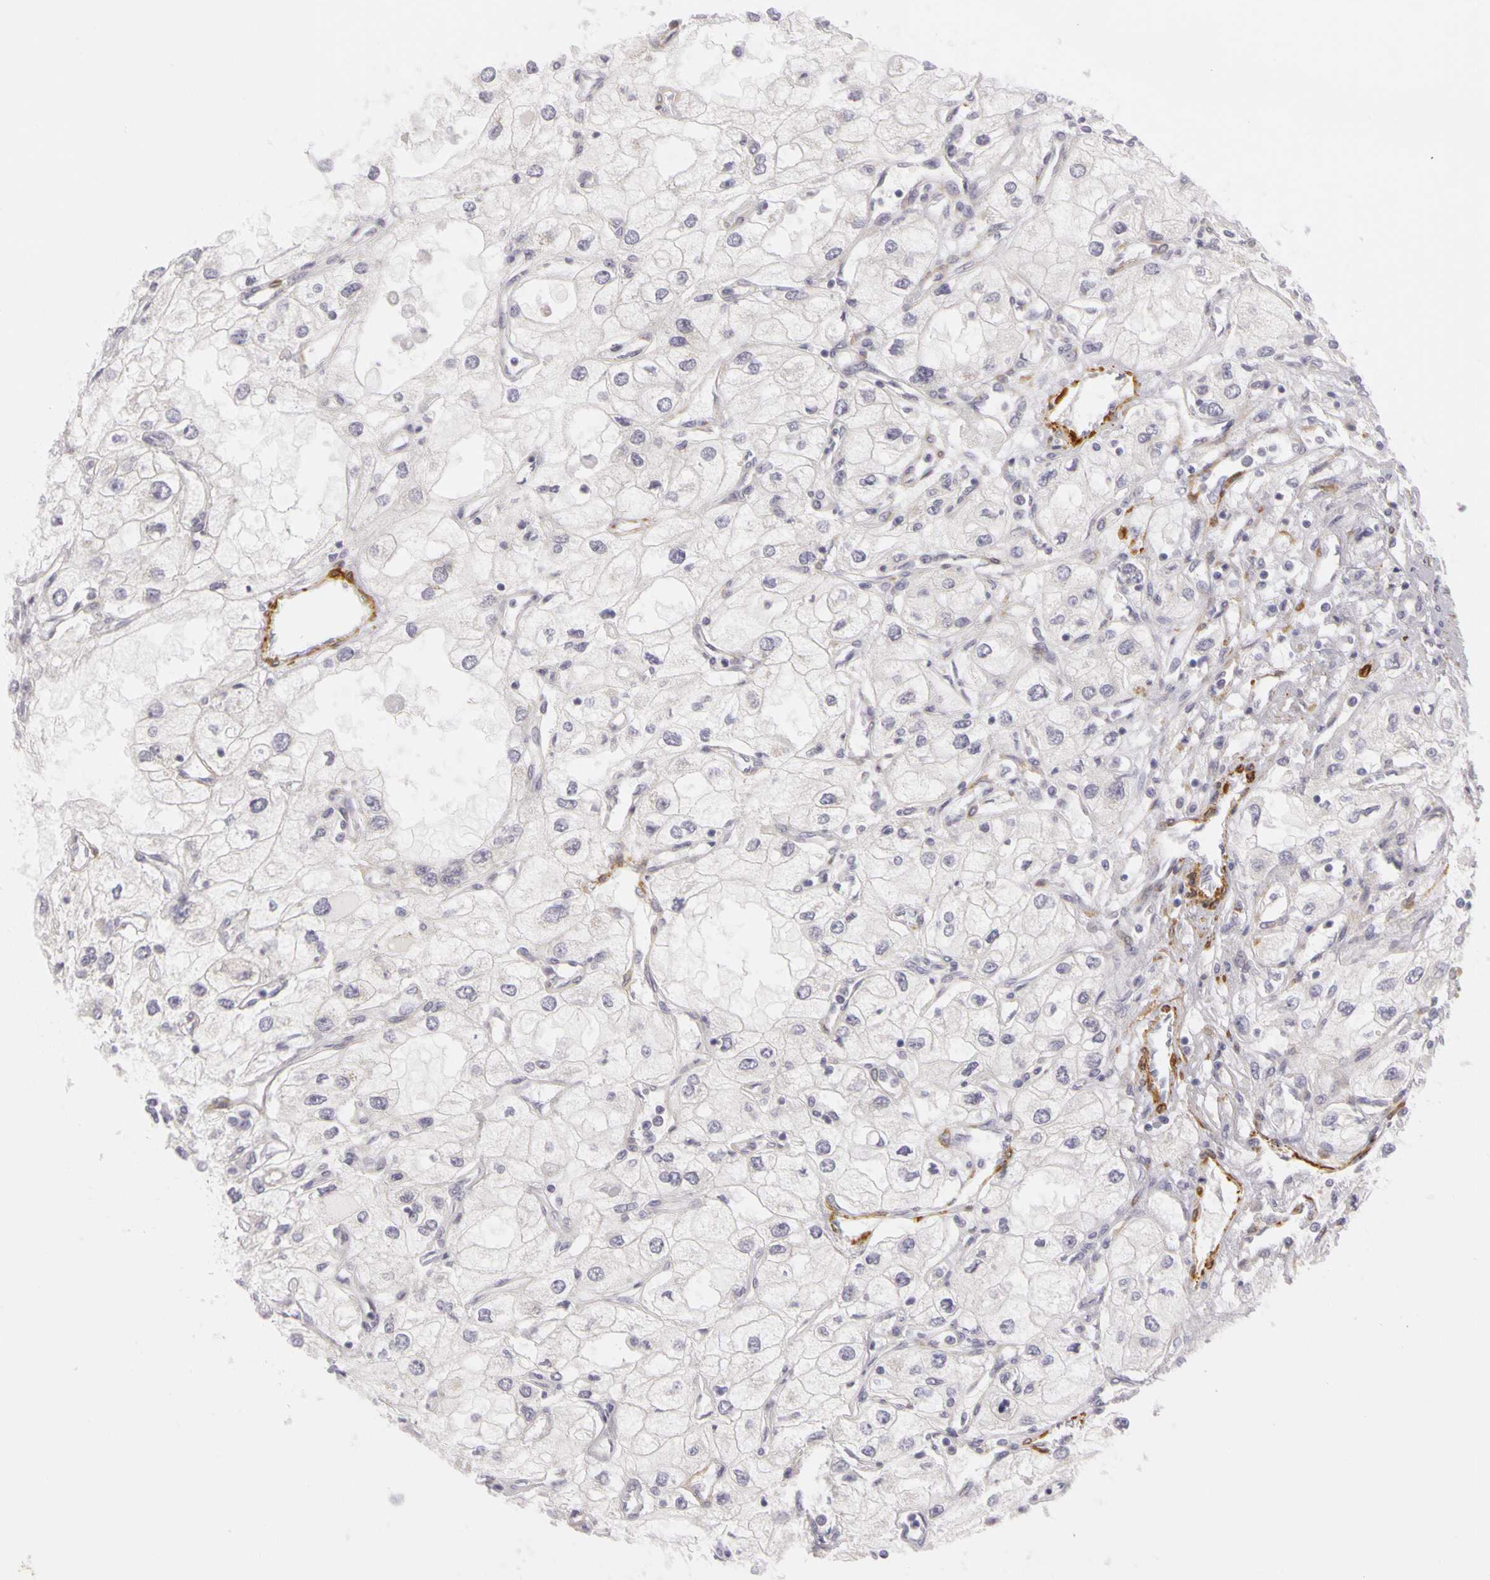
{"staining": {"intensity": "negative", "quantity": "none", "location": "none"}, "tissue": "renal cancer", "cell_type": "Tumor cells", "image_type": "cancer", "snomed": [{"axis": "morphology", "description": "Adenocarcinoma, NOS"}, {"axis": "topography", "description": "Kidney"}], "caption": "Tumor cells show no significant protein positivity in renal adenocarcinoma.", "gene": "CNTN2", "patient": {"sex": "male", "age": 57}}